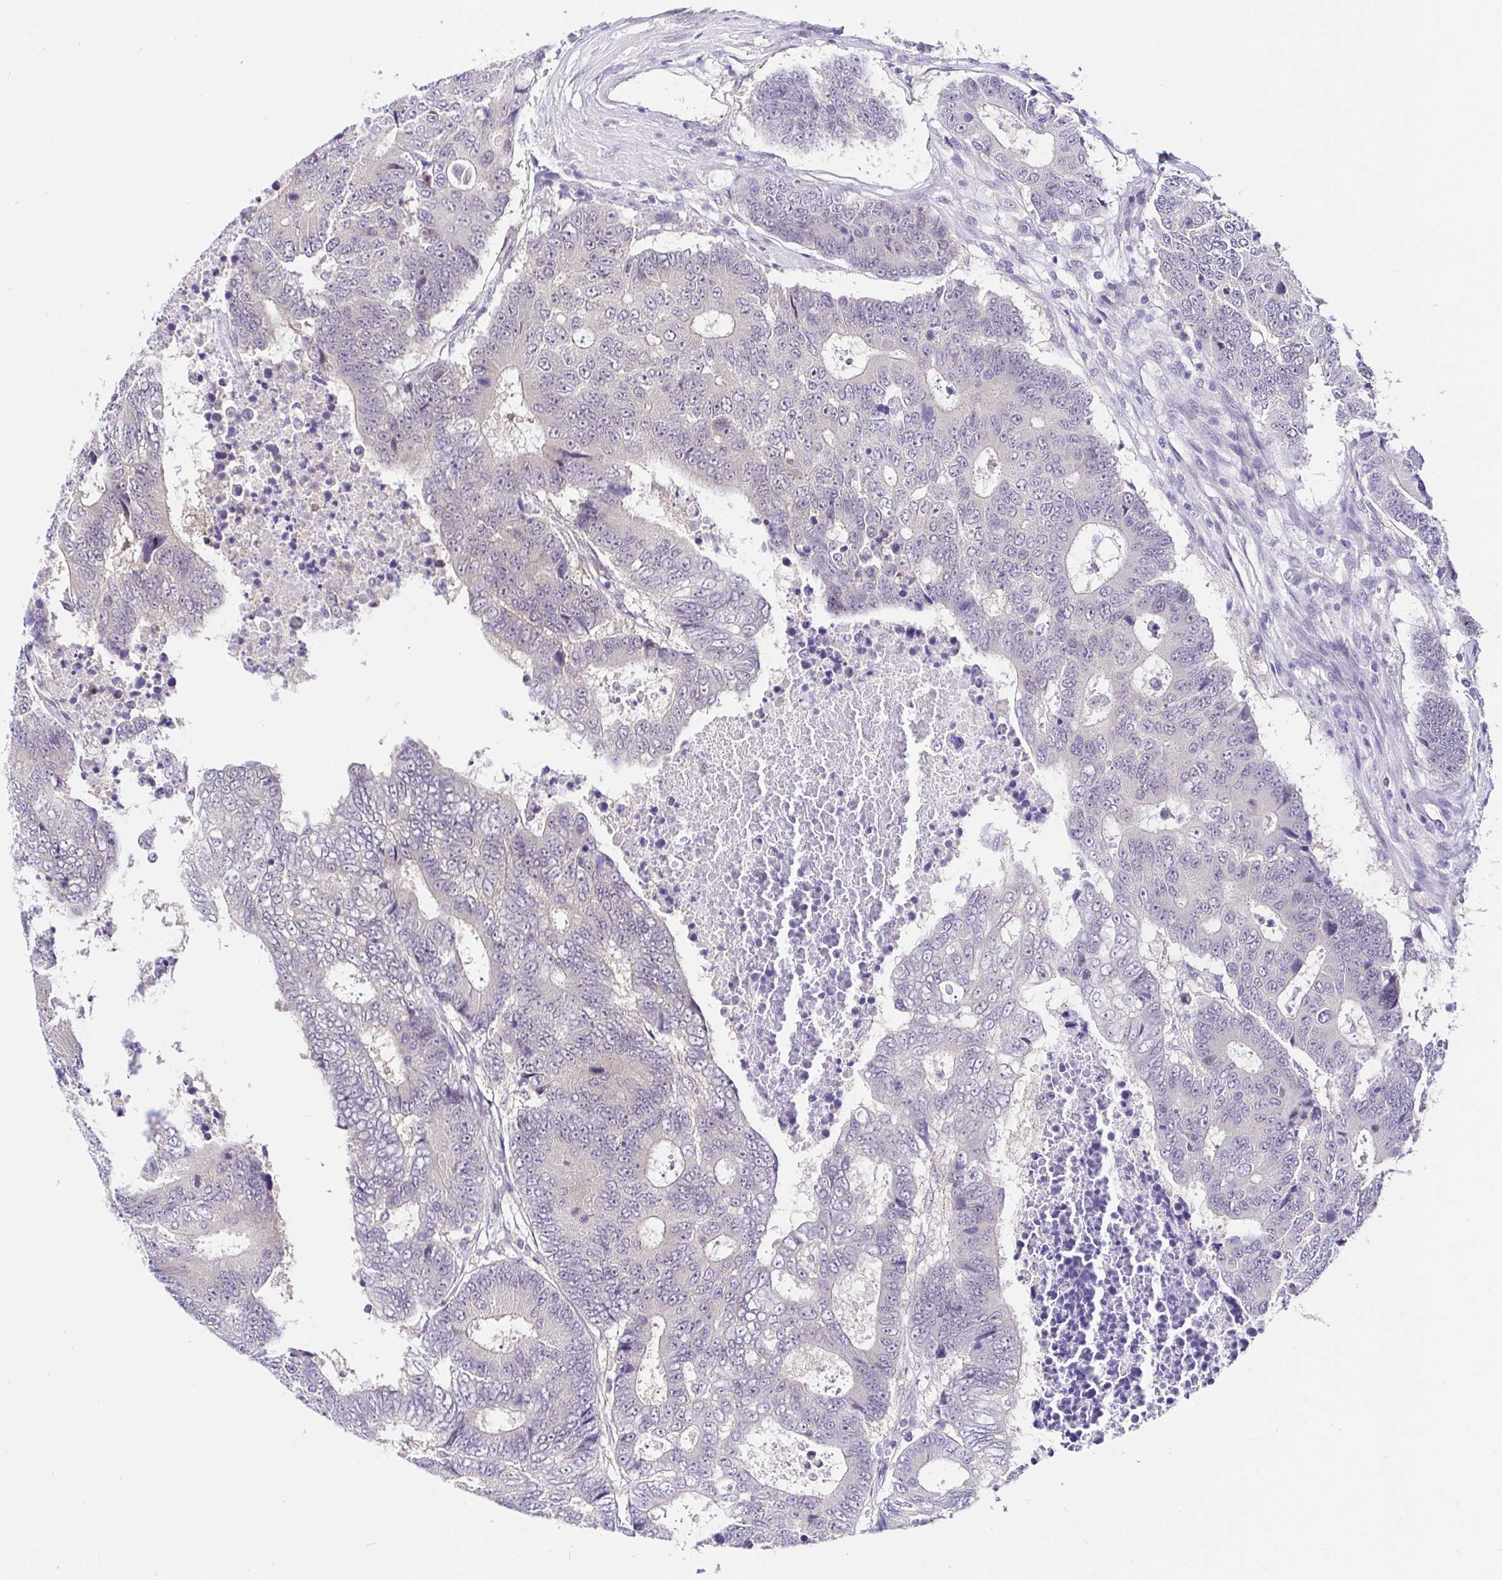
{"staining": {"intensity": "weak", "quantity": "<25%", "location": "cytoplasmic/membranous"}, "tissue": "colorectal cancer", "cell_type": "Tumor cells", "image_type": "cancer", "snomed": [{"axis": "morphology", "description": "Adenocarcinoma, NOS"}, {"axis": "topography", "description": "Colon"}], "caption": "Tumor cells show no significant positivity in adenocarcinoma (colorectal).", "gene": "UBE2M", "patient": {"sex": "female", "age": 48}}